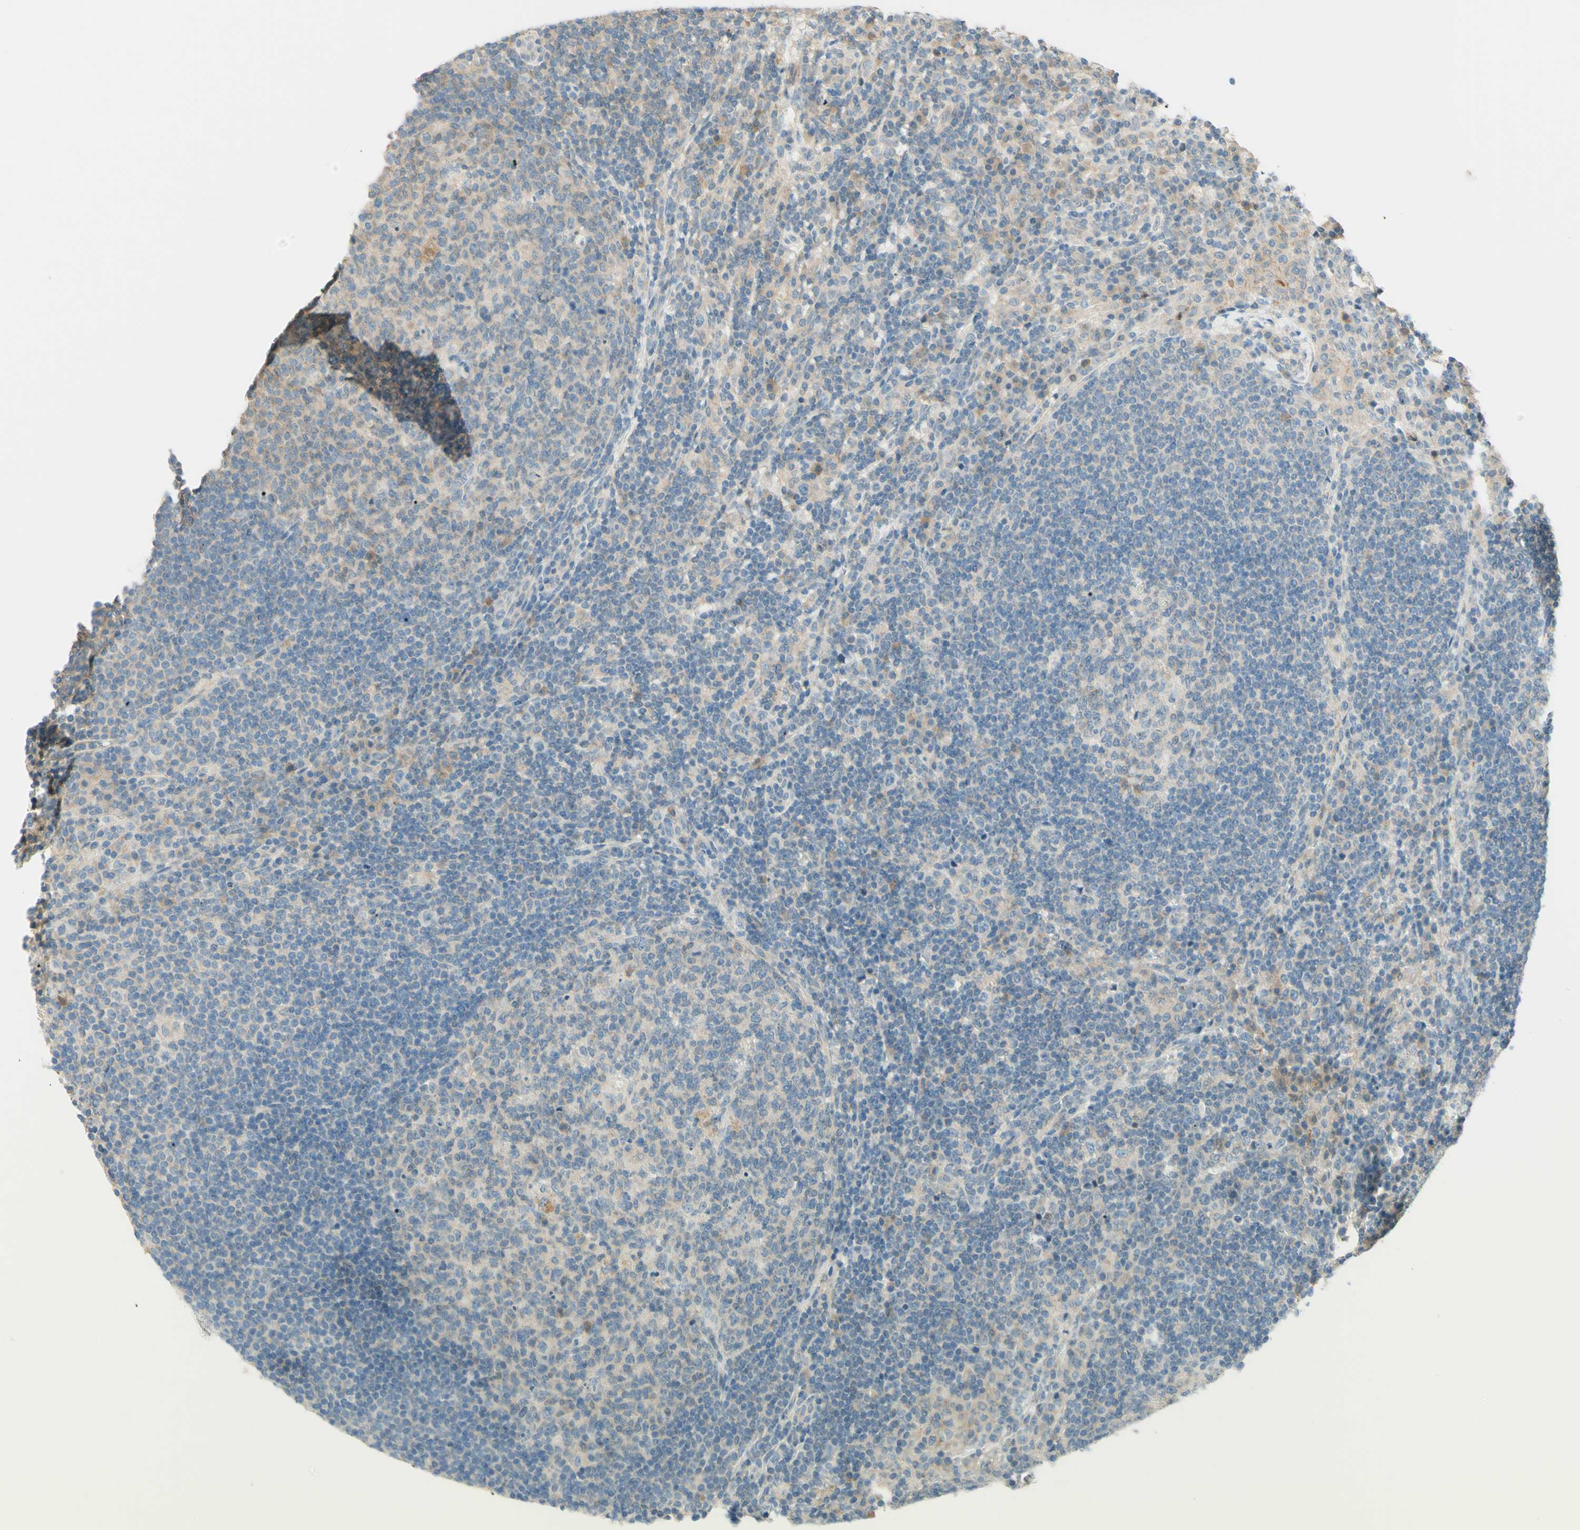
{"staining": {"intensity": "weak", "quantity": ">75%", "location": "cytoplasmic/membranous"}, "tissue": "lymph node", "cell_type": "Germinal center cells", "image_type": "normal", "snomed": [{"axis": "morphology", "description": "Normal tissue, NOS"}, {"axis": "topography", "description": "Lymph node"}], "caption": "Protein staining of normal lymph node demonstrates weak cytoplasmic/membranous positivity in about >75% of germinal center cells.", "gene": "PROM1", "patient": {"sex": "female", "age": 53}}